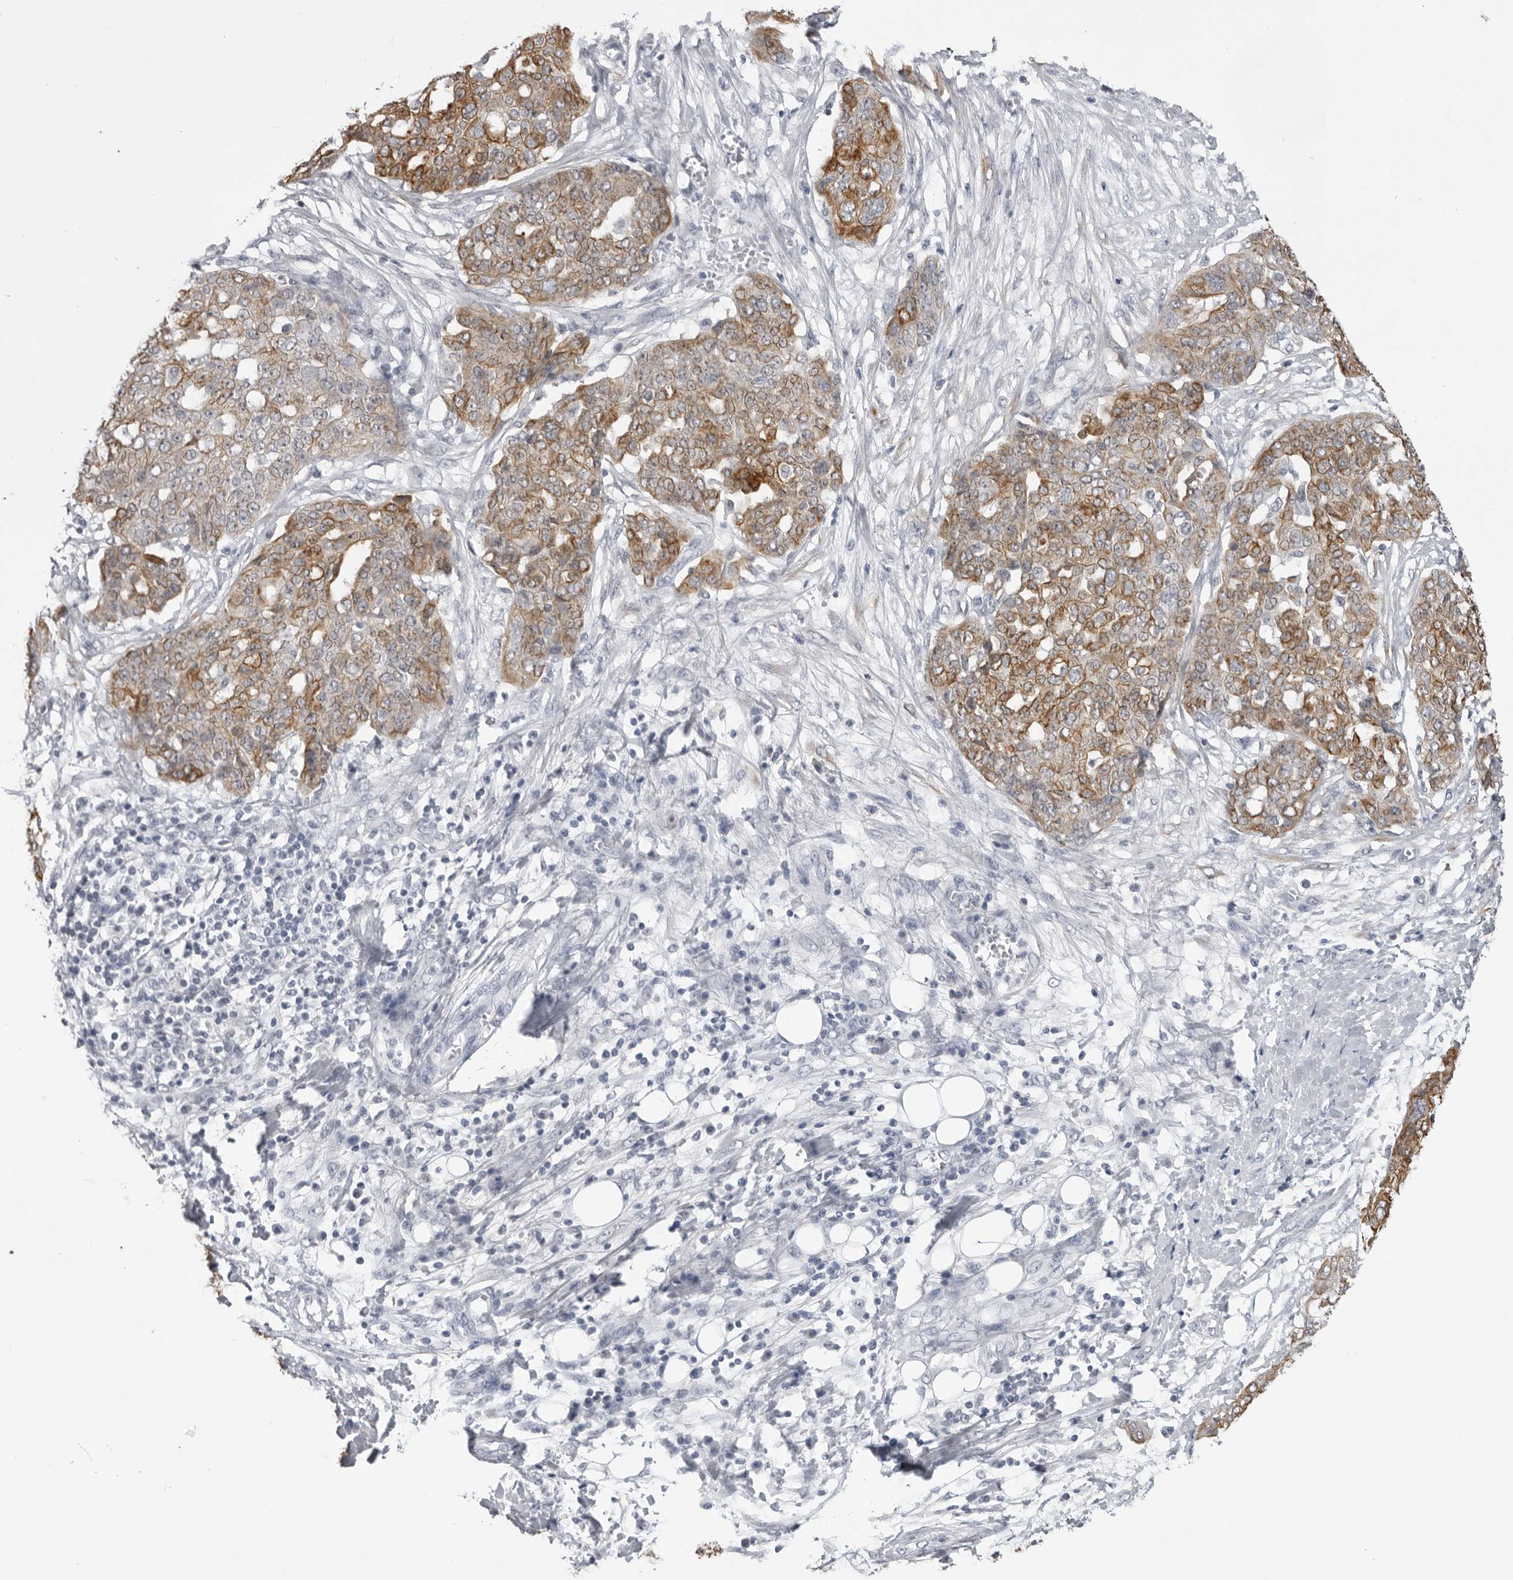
{"staining": {"intensity": "moderate", "quantity": ">75%", "location": "cytoplasmic/membranous"}, "tissue": "ovarian cancer", "cell_type": "Tumor cells", "image_type": "cancer", "snomed": [{"axis": "morphology", "description": "Cystadenocarcinoma, serous, NOS"}, {"axis": "topography", "description": "Soft tissue"}, {"axis": "topography", "description": "Ovary"}], "caption": "This histopathology image exhibits immunohistochemistry staining of human ovarian serous cystadenocarcinoma, with medium moderate cytoplasmic/membranous staining in approximately >75% of tumor cells.", "gene": "SERPINF2", "patient": {"sex": "female", "age": 57}}